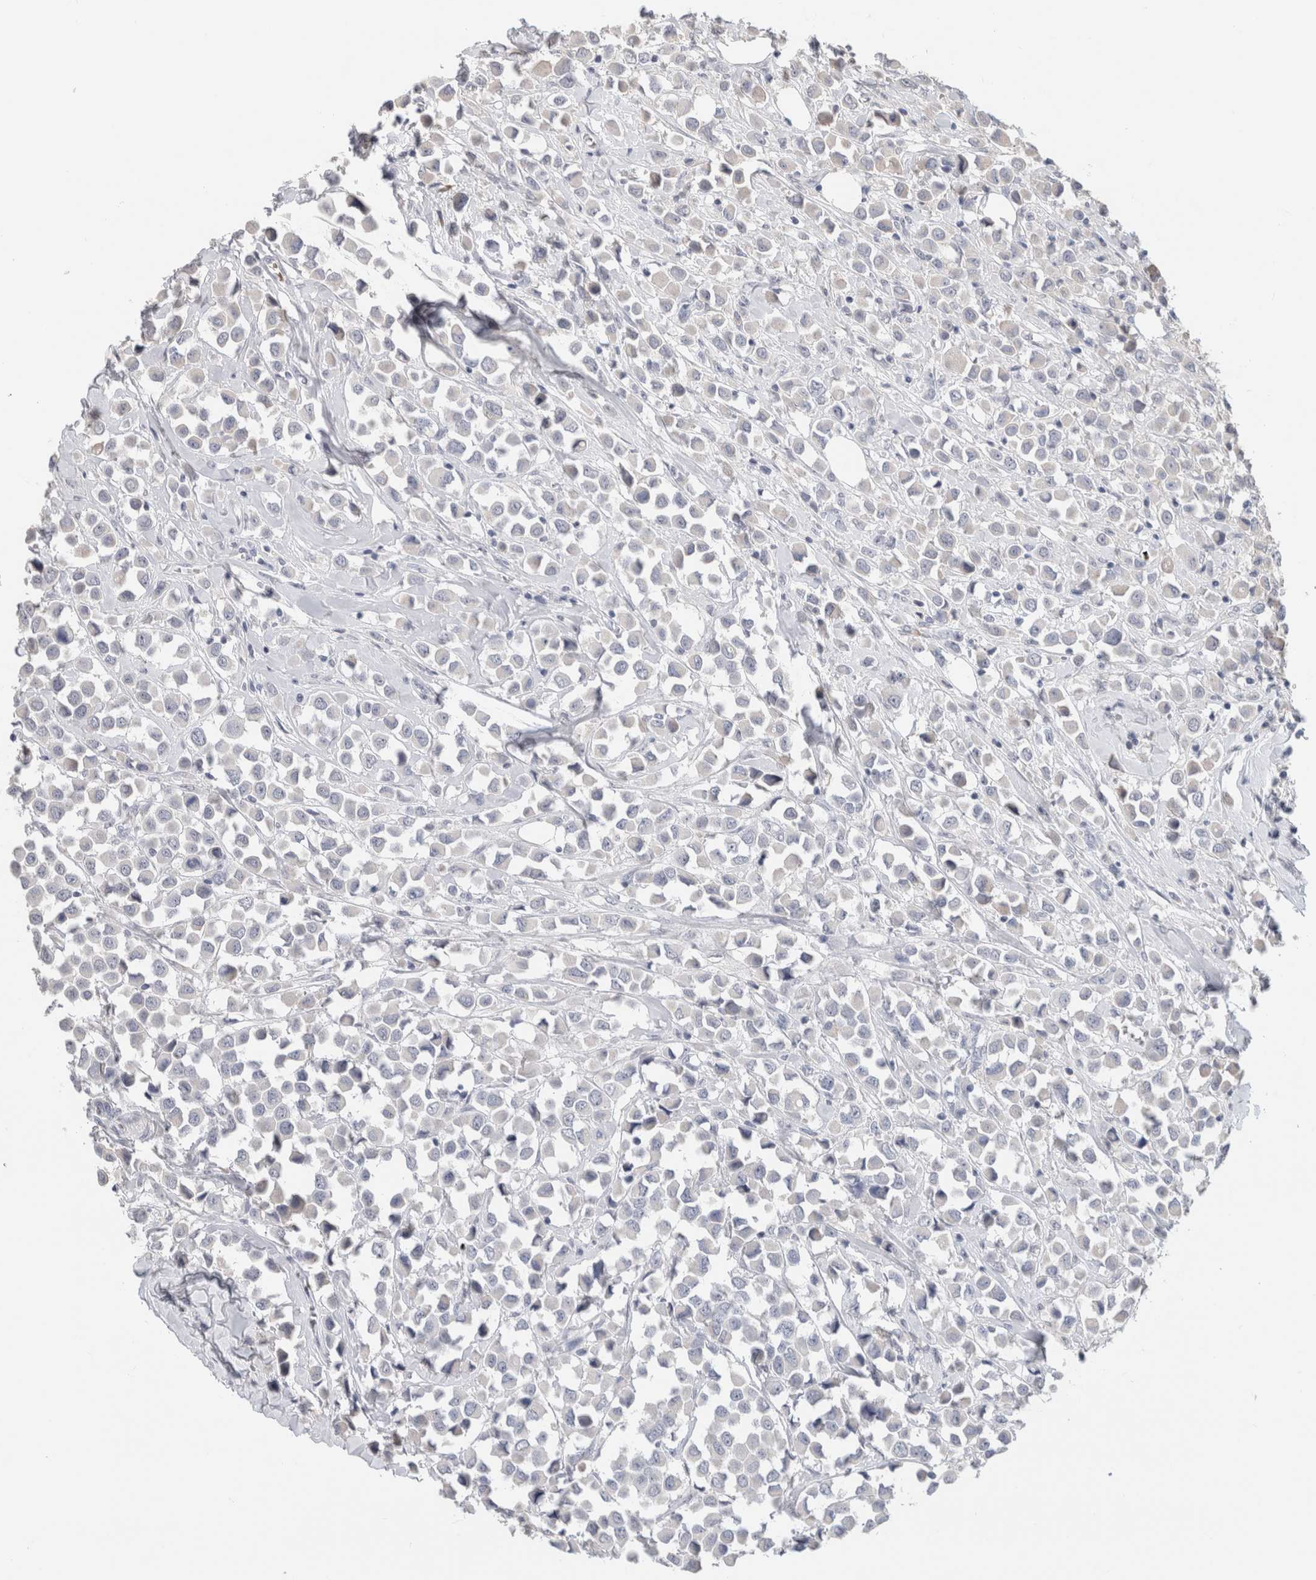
{"staining": {"intensity": "negative", "quantity": "none", "location": "none"}, "tissue": "breast cancer", "cell_type": "Tumor cells", "image_type": "cancer", "snomed": [{"axis": "morphology", "description": "Duct carcinoma"}, {"axis": "topography", "description": "Breast"}], "caption": "The immunohistochemistry micrograph has no significant staining in tumor cells of breast cancer (invasive ductal carcinoma) tissue.", "gene": "SCGB1A1", "patient": {"sex": "female", "age": 61}}